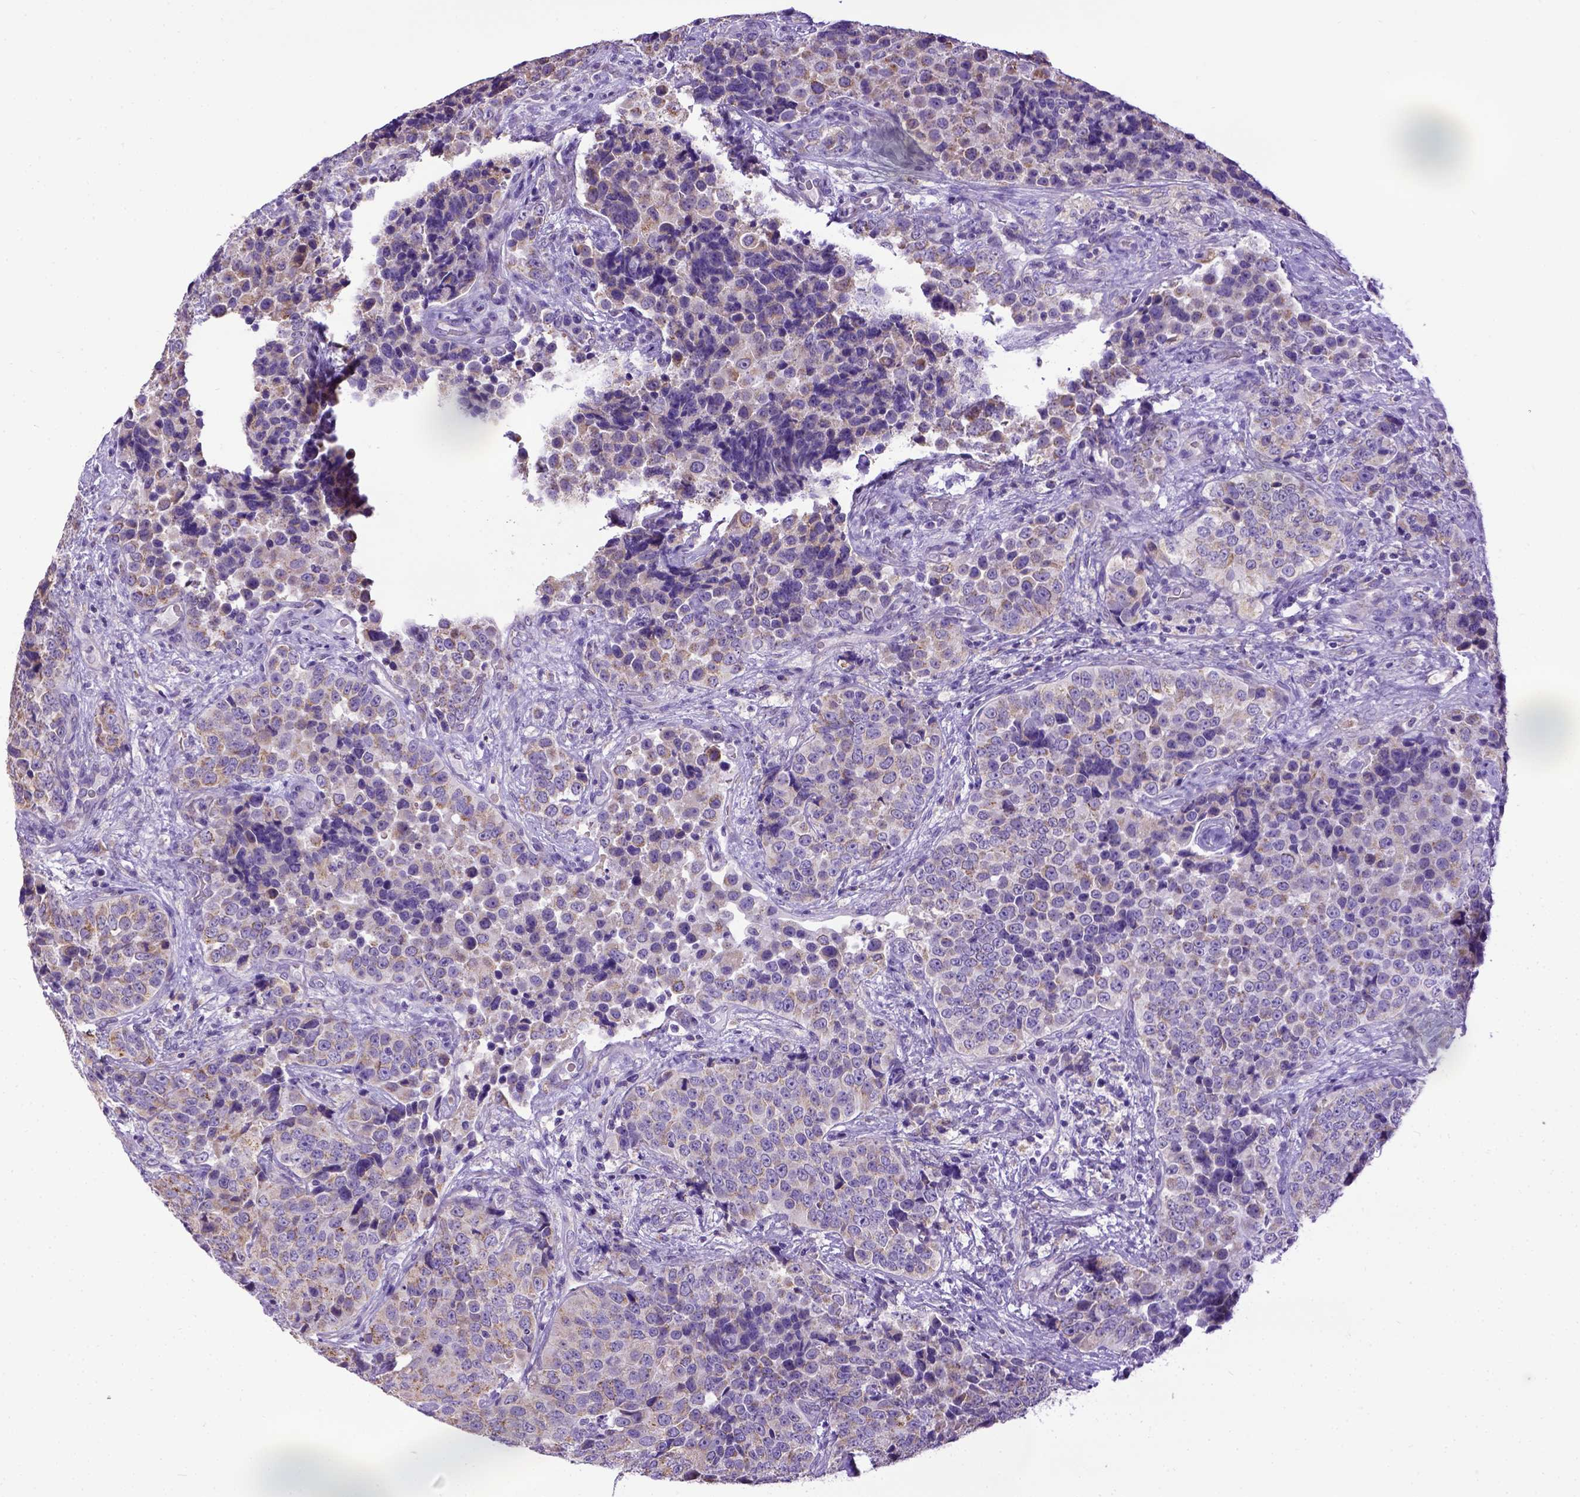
{"staining": {"intensity": "weak", "quantity": ">75%", "location": "cytoplasmic/membranous"}, "tissue": "urothelial cancer", "cell_type": "Tumor cells", "image_type": "cancer", "snomed": [{"axis": "morphology", "description": "Urothelial carcinoma, NOS"}, {"axis": "topography", "description": "Urinary bladder"}], "caption": "The immunohistochemical stain labels weak cytoplasmic/membranous expression in tumor cells of transitional cell carcinoma tissue. (DAB (3,3'-diaminobenzidine) IHC with brightfield microscopy, high magnification).", "gene": "SPEF1", "patient": {"sex": "male", "age": 52}}